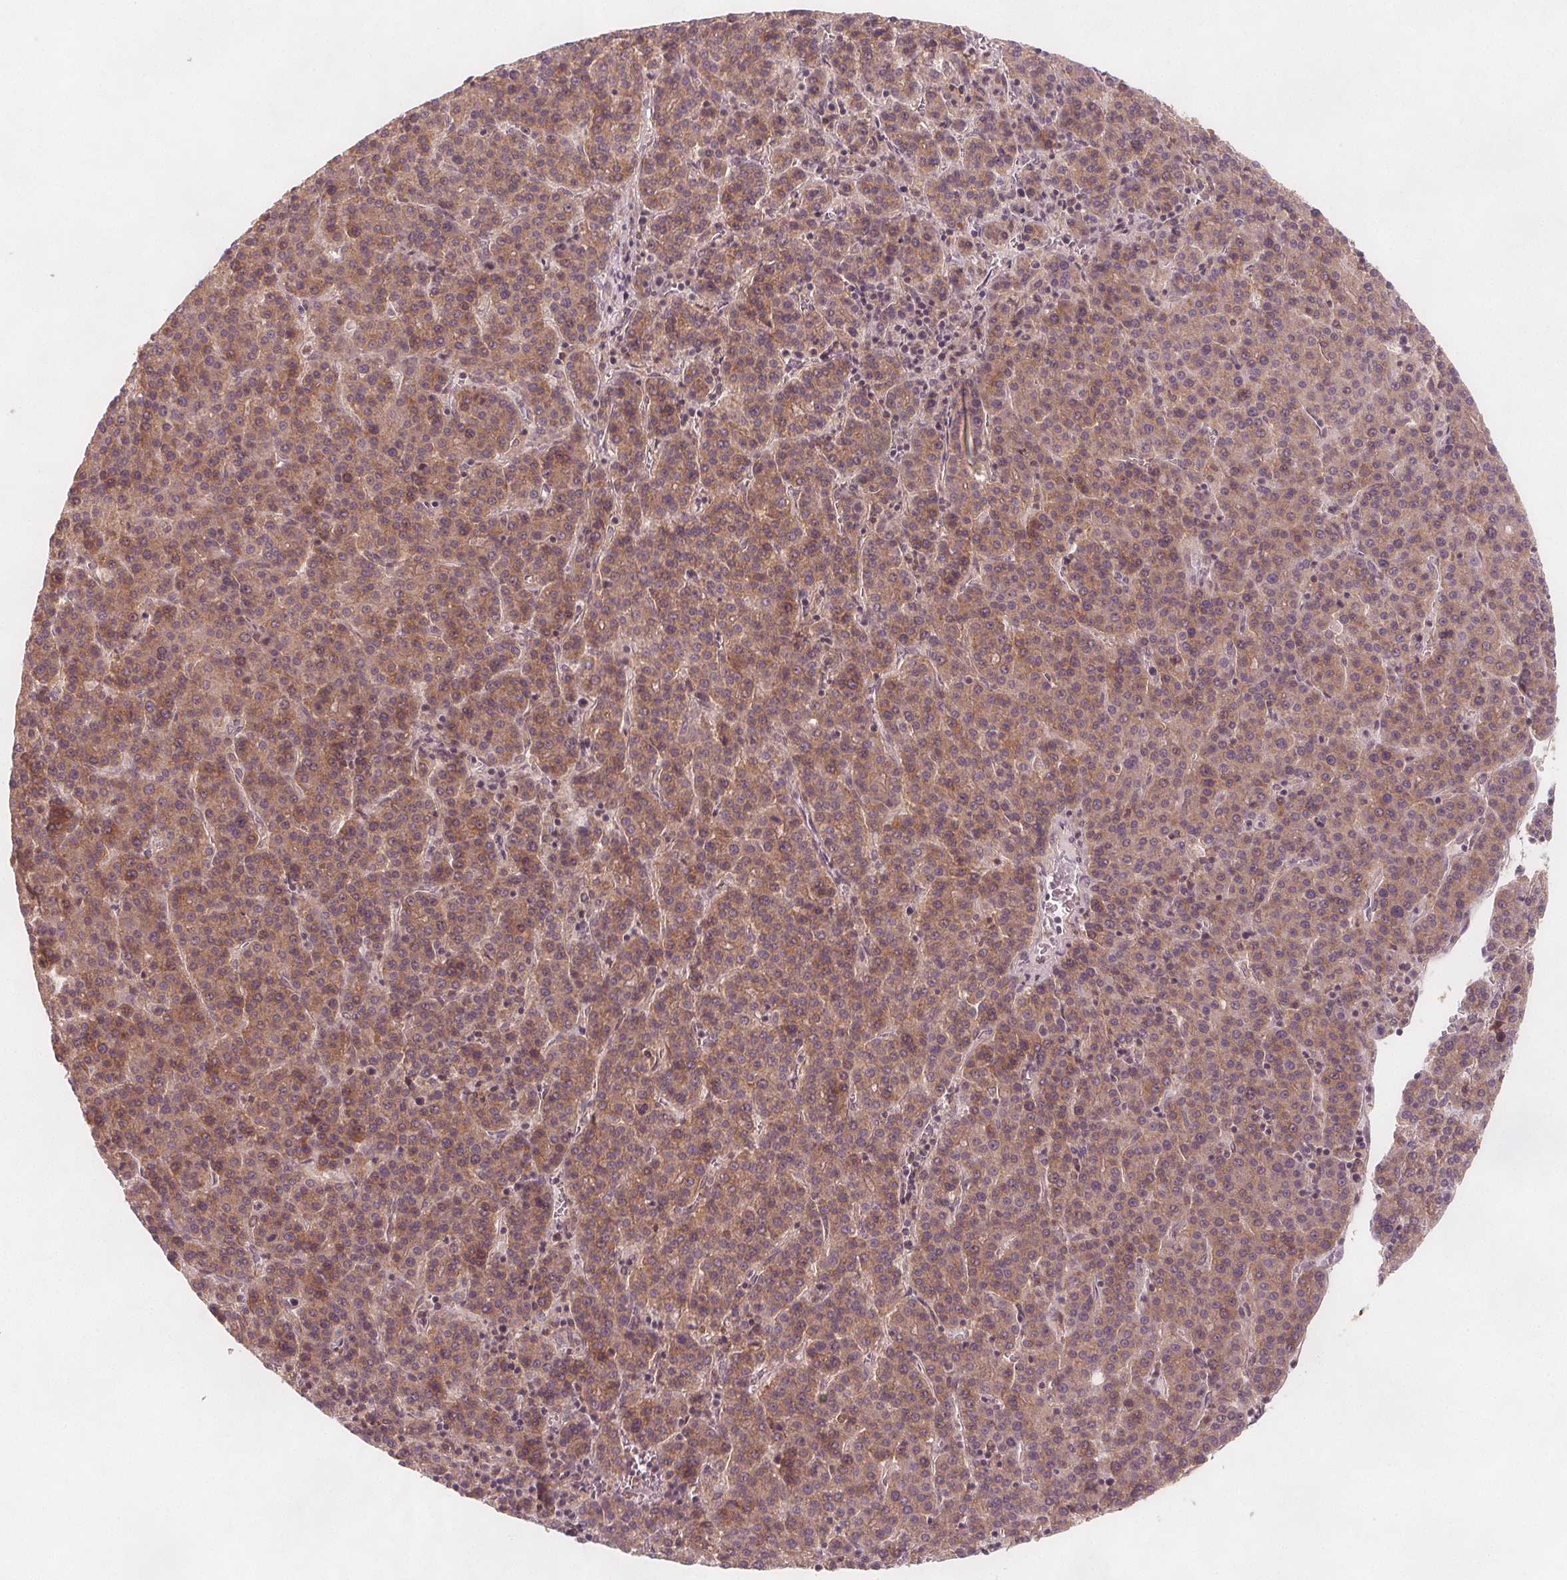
{"staining": {"intensity": "moderate", "quantity": ">75%", "location": "cytoplasmic/membranous"}, "tissue": "liver cancer", "cell_type": "Tumor cells", "image_type": "cancer", "snomed": [{"axis": "morphology", "description": "Carcinoma, Hepatocellular, NOS"}, {"axis": "topography", "description": "Liver"}], "caption": "An immunohistochemistry (IHC) micrograph of tumor tissue is shown. Protein staining in brown labels moderate cytoplasmic/membranous positivity in liver cancer within tumor cells.", "gene": "NCSTN", "patient": {"sex": "female", "age": 58}}